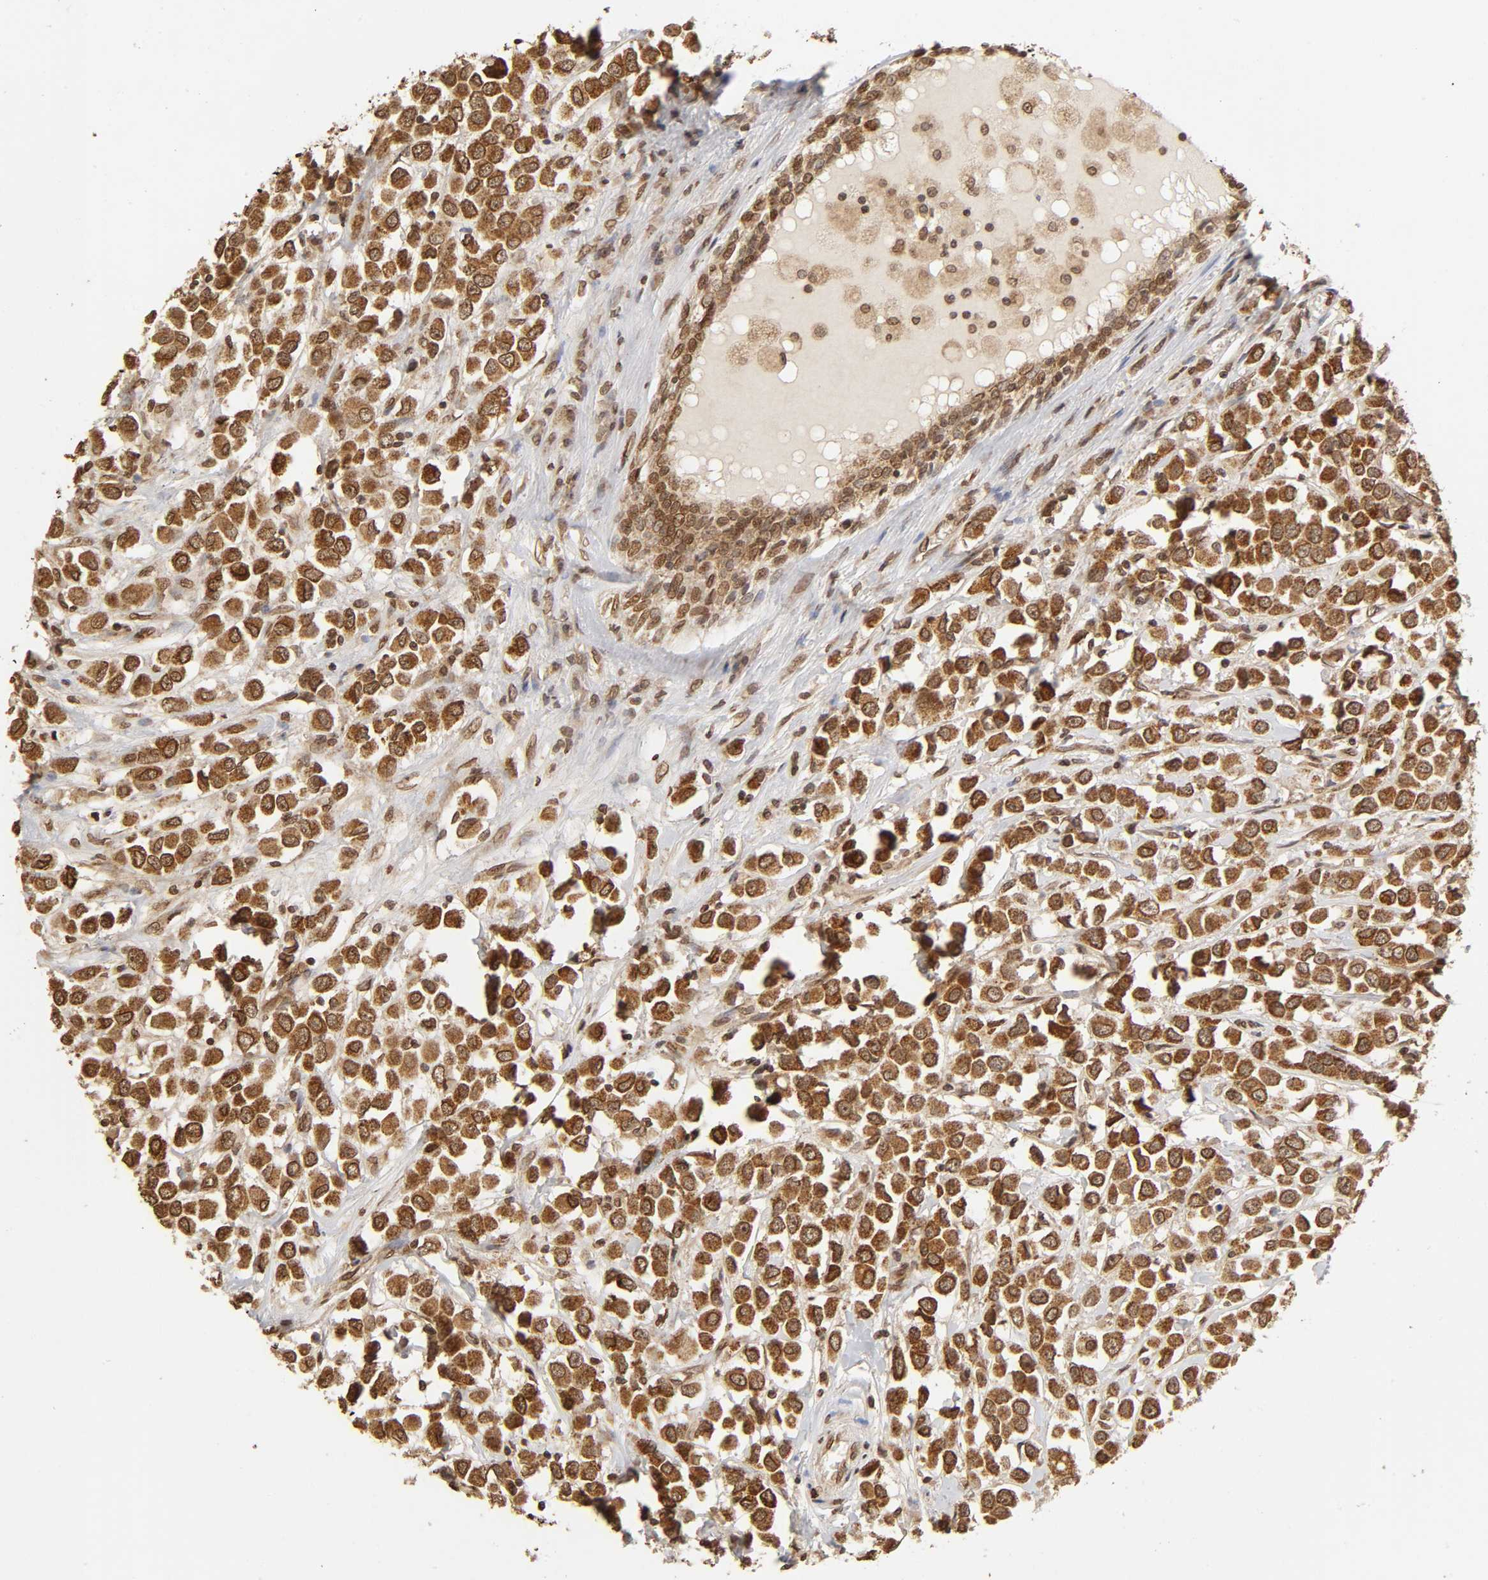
{"staining": {"intensity": "strong", "quantity": ">75%", "location": "cytoplasmic/membranous,nuclear"}, "tissue": "breast cancer", "cell_type": "Tumor cells", "image_type": "cancer", "snomed": [{"axis": "morphology", "description": "Duct carcinoma"}, {"axis": "topography", "description": "Breast"}], "caption": "Intraductal carcinoma (breast) stained with a protein marker shows strong staining in tumor cells.", "gene": "MLLT6", "patient": {"sex": "female", "age": 61}}